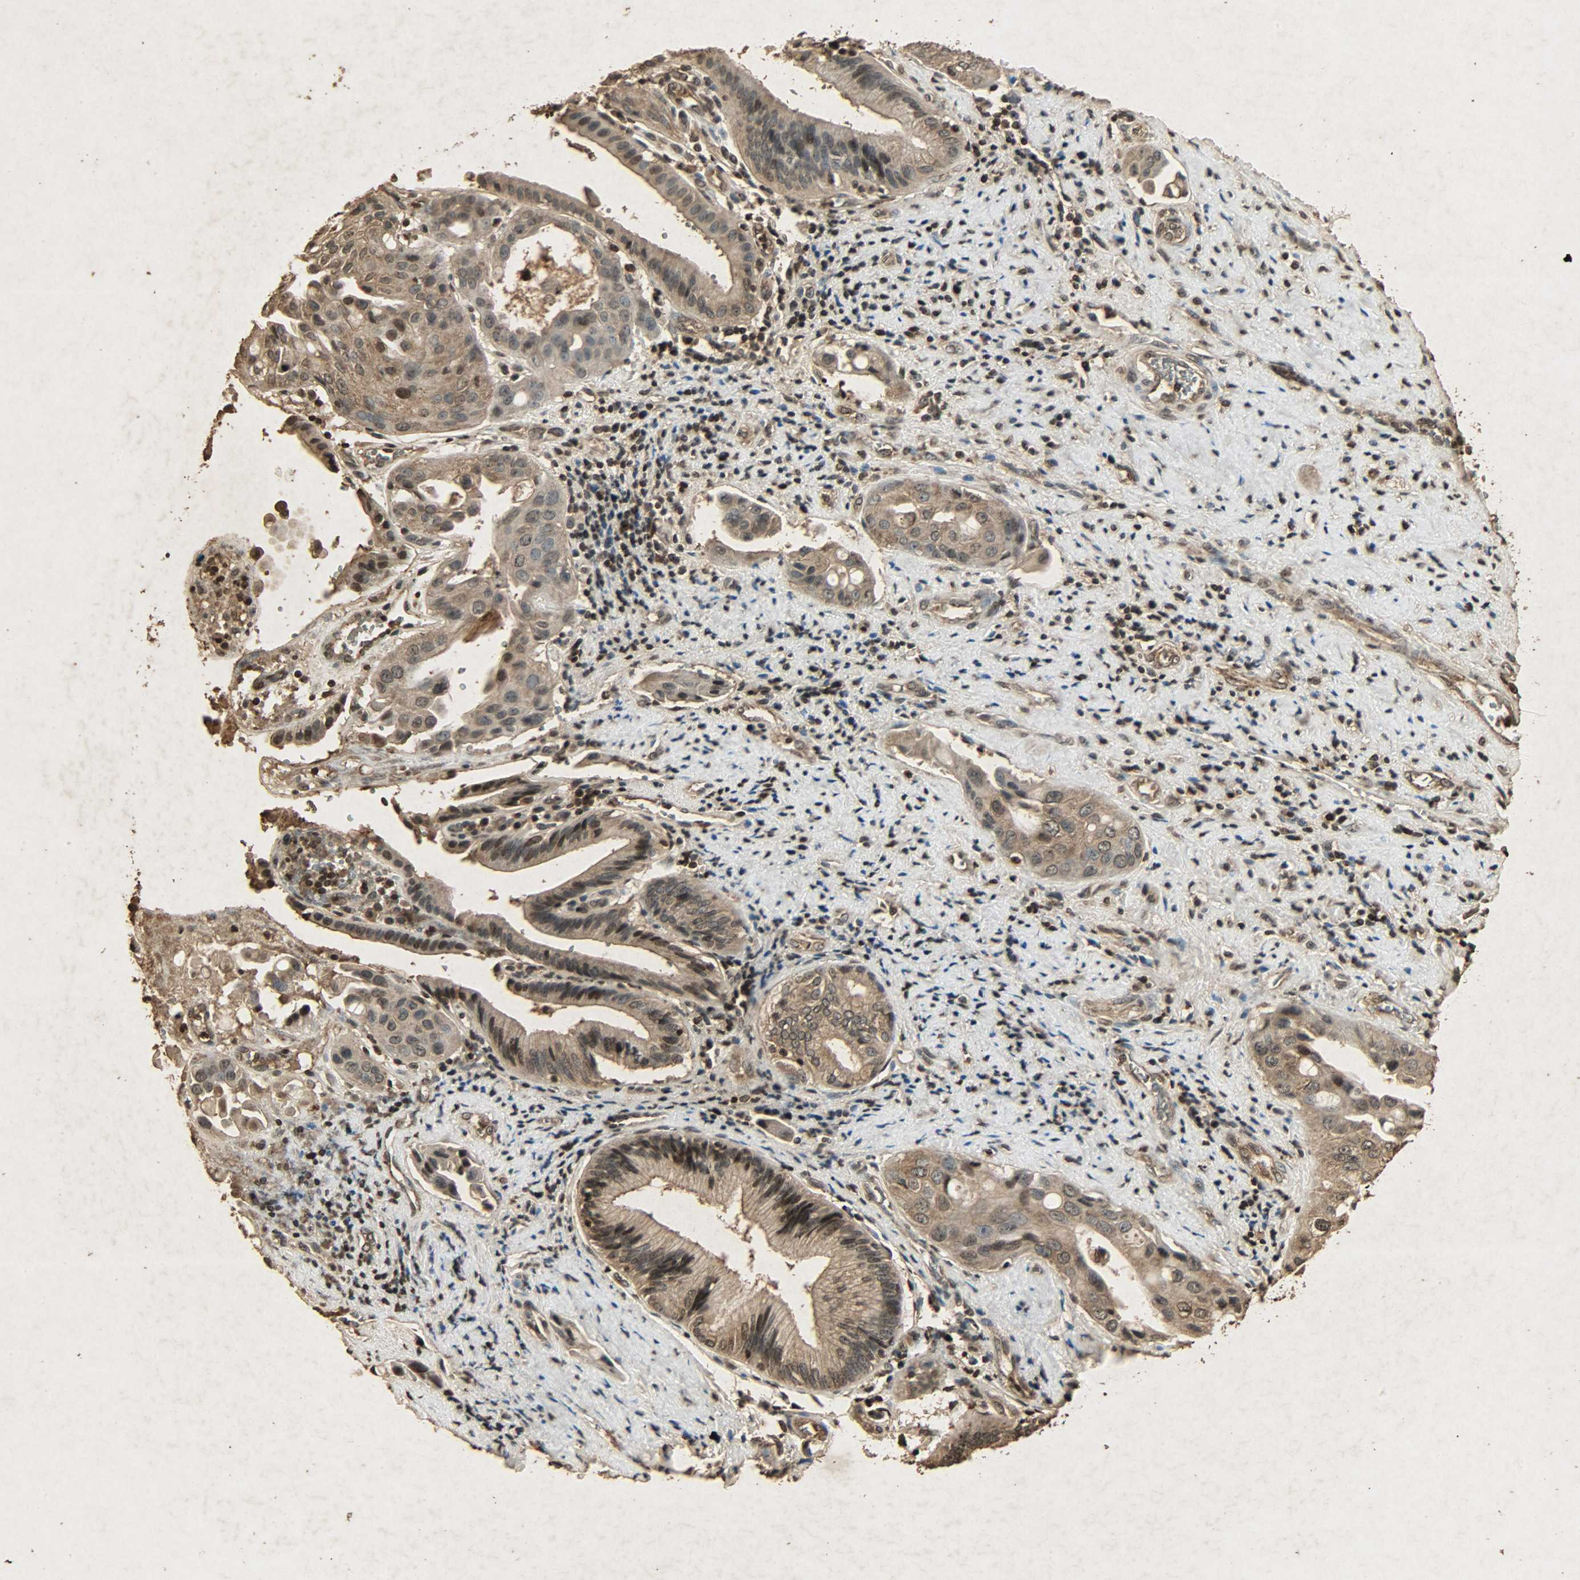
{"staining": {"intensity": "moderate", "quantity": ">75%", "location": "cytoplasmic/membranous,nuclear"}, "tissue": "pancreatic cancer", "cell_type": "Tumor cells", "image_type": "cancer", "snomed": [{"axis": "morphology", "description": "Adenocarcinoma, NOS"}, {"axis": "topography", "description": "Pancreas"}], "caption": "DAB immunohistochemical staining of pancreatic adenocarcinoma displays moderate cytoplasmic/membranous and nuclear protein staining in about >75% of tumor cells.", "gene": "PPP3R1", "patient": {"sex": "female", "age": 60}}